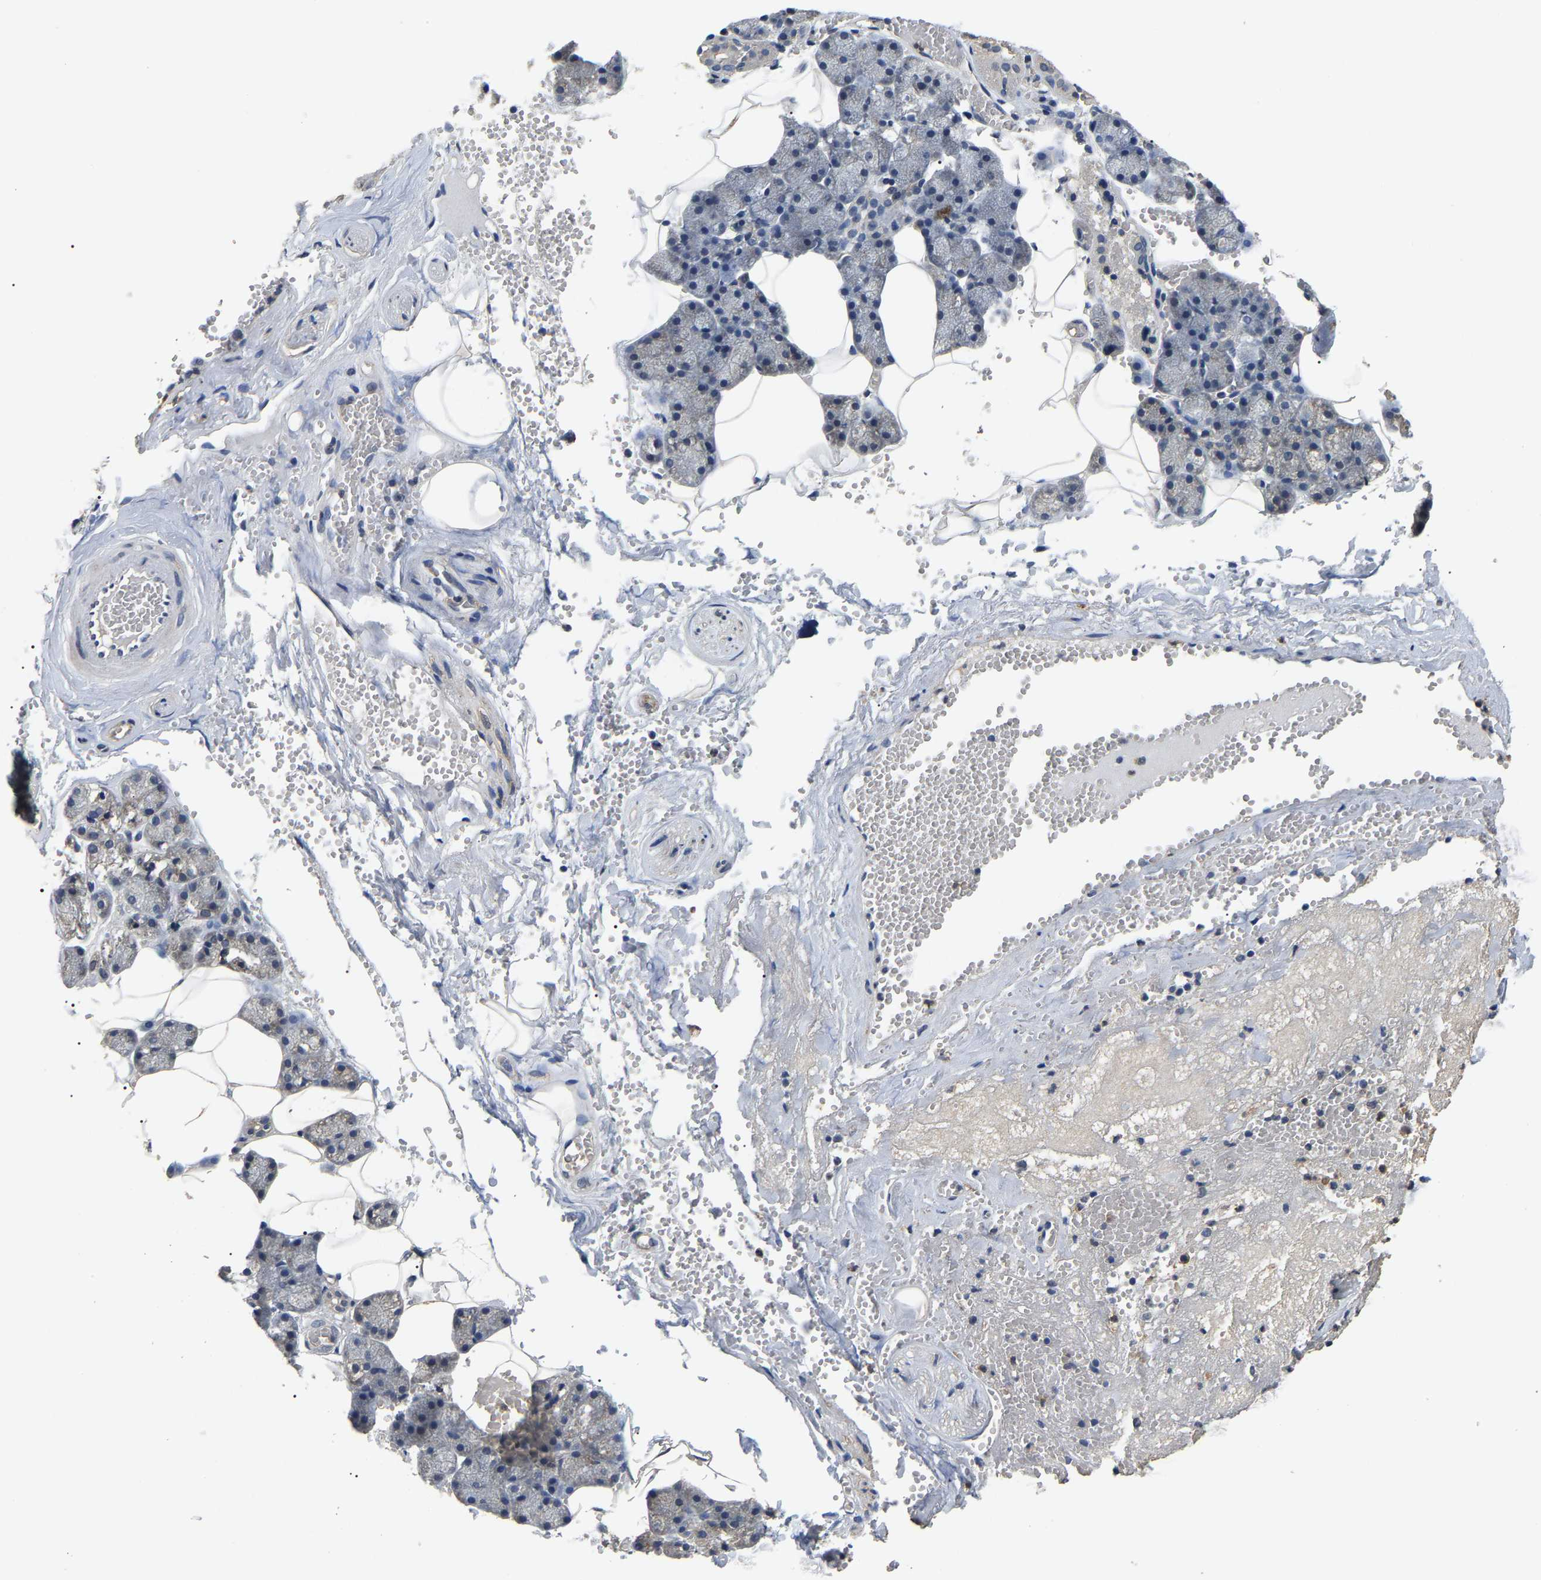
{"staining": {"intensity": "weak", "quantity": "25%-75%", "location": "cytoplasmic/membranous"}, "tissue": "salivary gland", "cell_type": "Glandular cells", "image_type": "normal", "snomed": [{"axis": "morphology", "description": "Normal tissue, NOS"}, {"axis": "topography", "description": "Salivary gland"}], "caption": "DAB immunohistochemical staining of benign human salivary gland exhibits weak cytoplasmic/membranous protein positivity in approximately 25%-75% of glandular cells.", "gene": "PSMD8", "patient": {"sex": "male", "age": 62}}